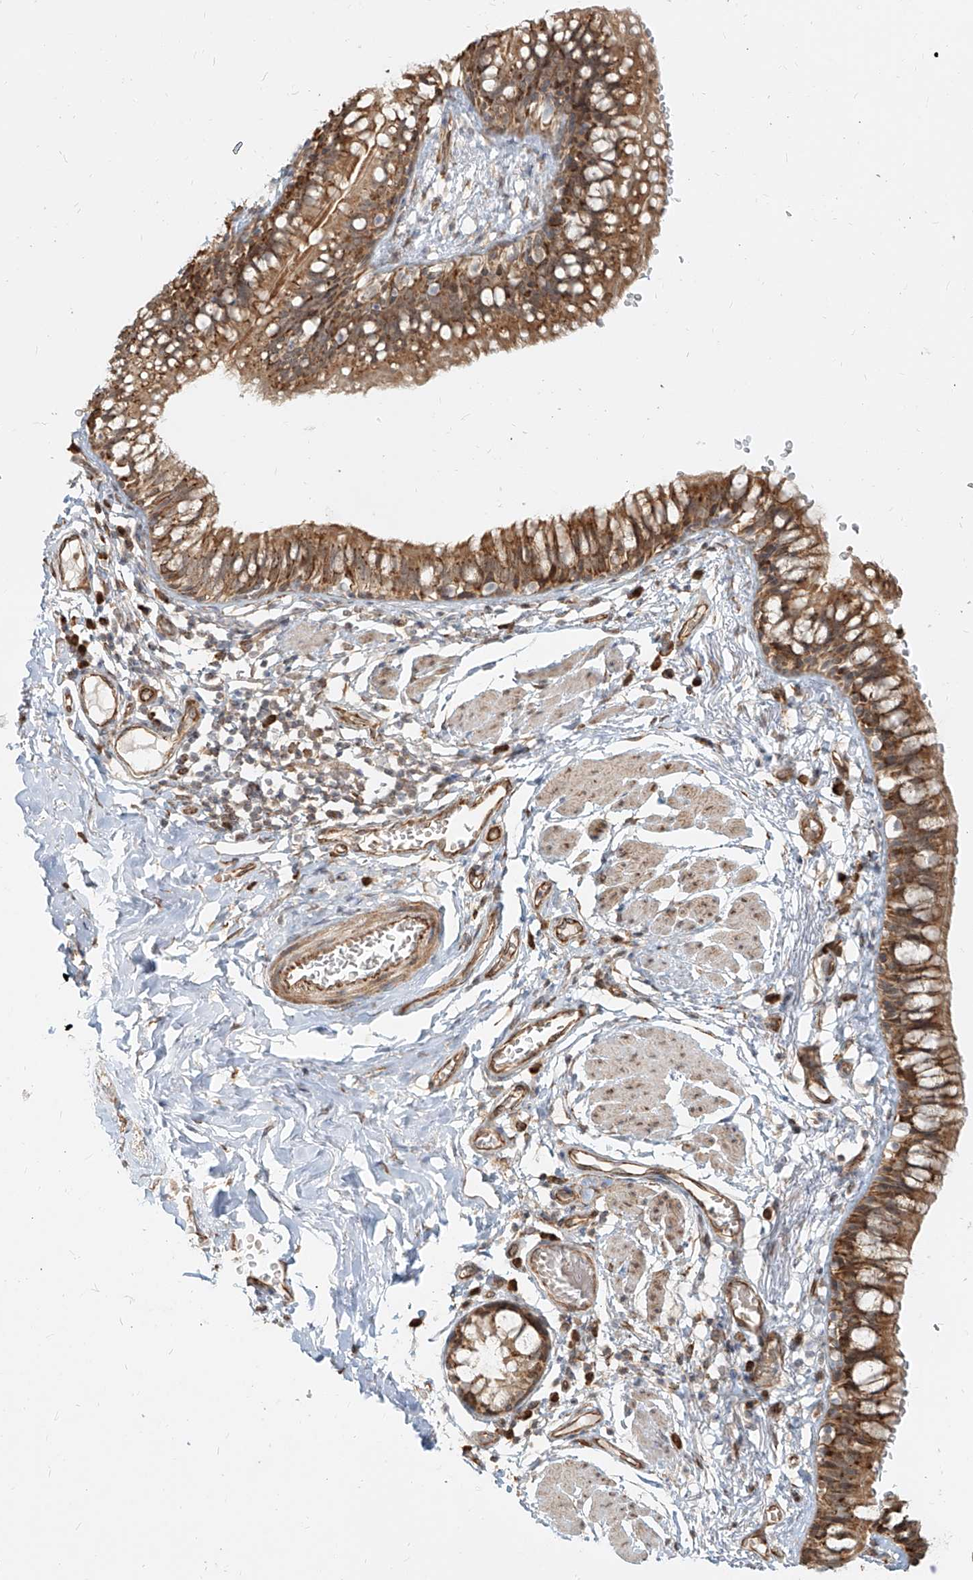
{"staining": {"intensity": "moderate", "quantity": ">75%", "location": "cytoplasmic/membranous"}, "tissue": "bronchus", "cell_type": "Respiratory epithelial cells", "image_type": "normal", "snomed": [{"axis": "morphology", "description": "Normal tissue, NOS"}, {"axis": "topography", "description": "Cartilage tissue"}, {"axis": "topography", "description": "Bronchus"}], "caption": "Respiratory epithelial cells display medium levels of moderate cytoplasmic/membranous staining in about >75% of cells in benign human bronchus.", "gene": "UBE2K", "patient": {"sex": "female", "age": 36}}